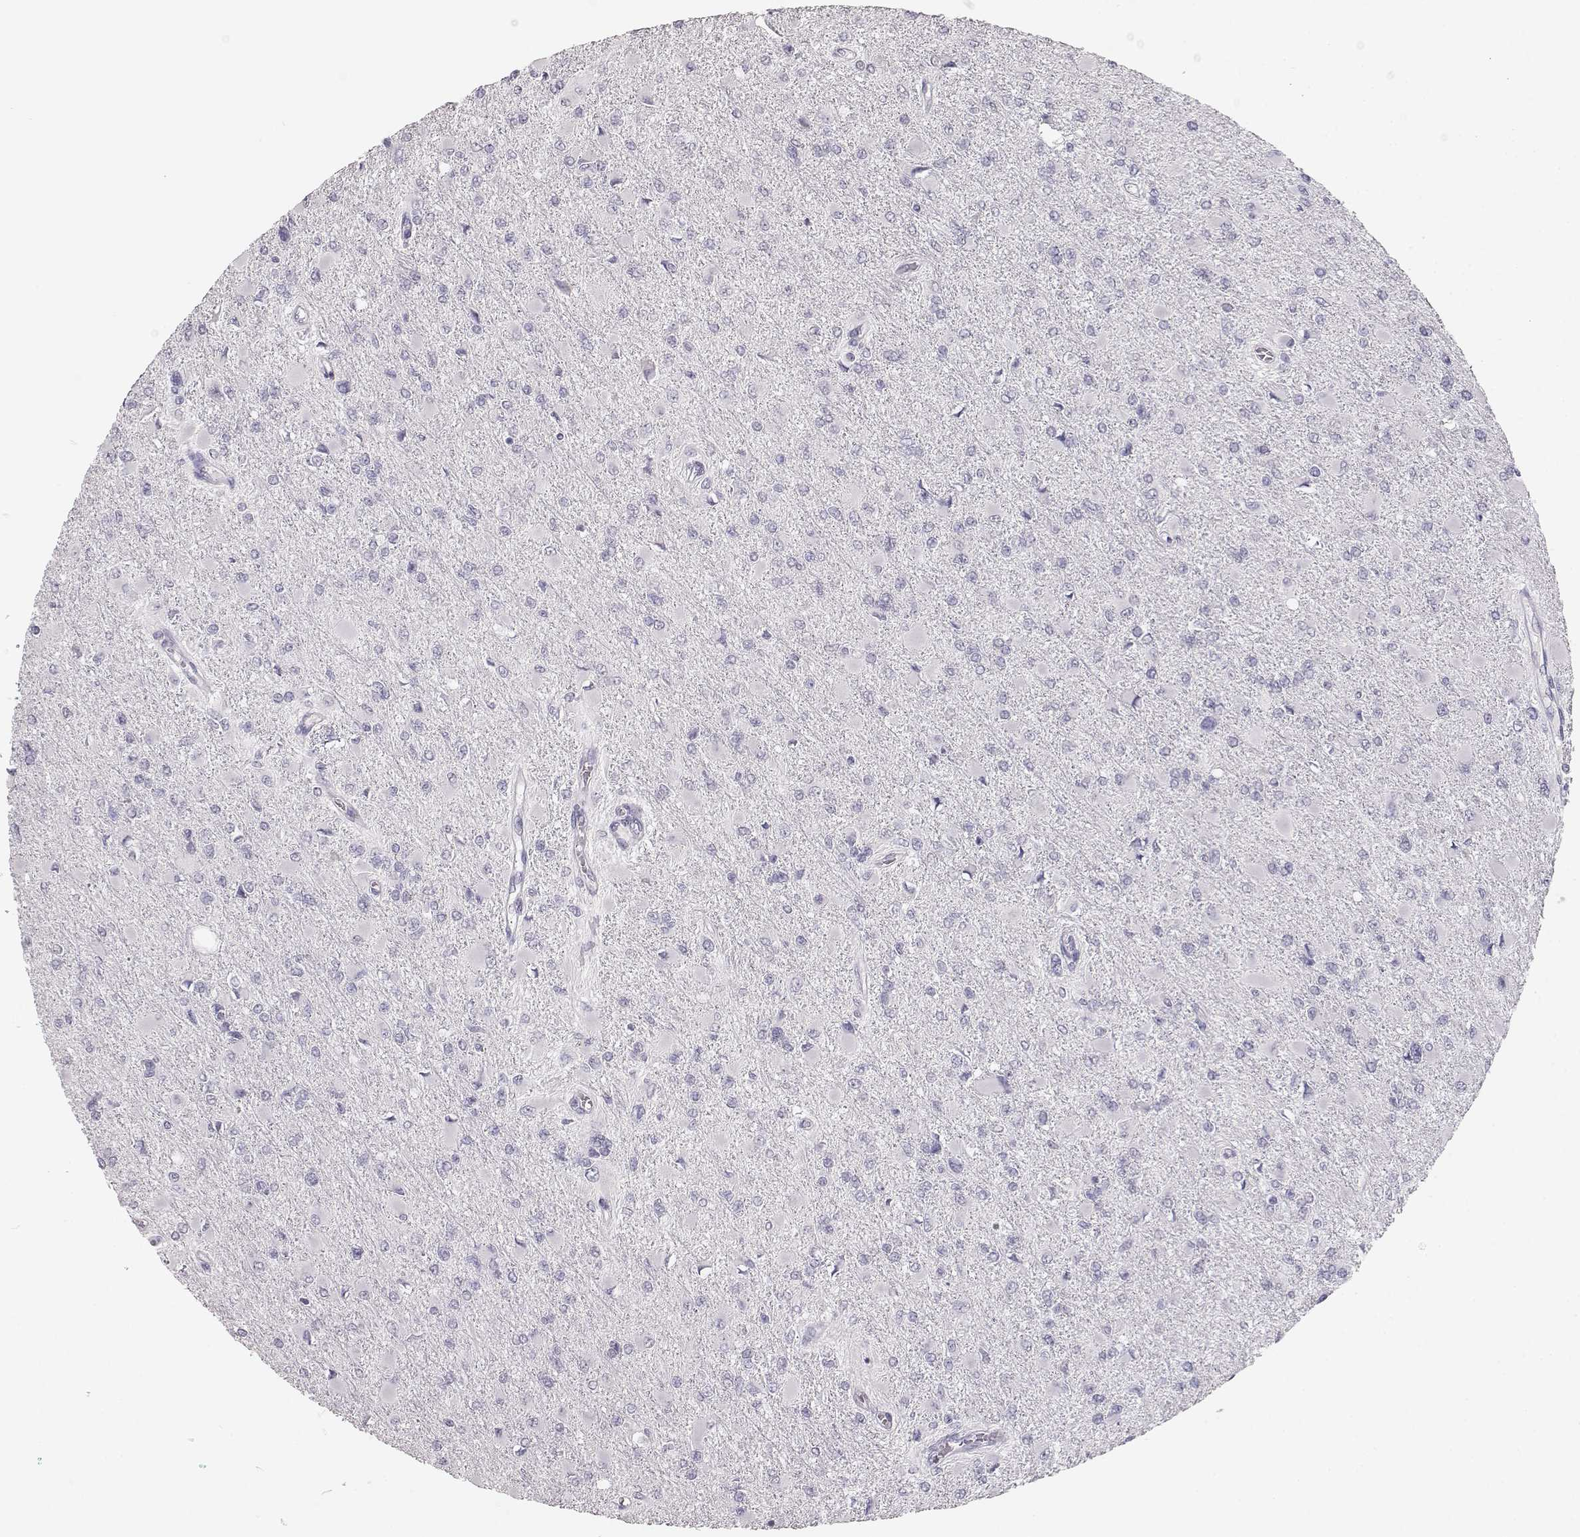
{"staining": {"intensity": "negative", "quantity": "none", "location": "none"}, "tissue": "glioma", "cell_type": "Tumor cells", "image_type": "cancer", "snomed": [{"axis": "morphology", "description": "Glioma, malignant, High grade"}, {"axis": "topography", "description": "Cerebral cortex"}], "caption": "An immunohistochemistry (IHC) micrograph of high-grade glioma (malignant) is shown. There is no staining in tumor cells of high-grade glioma (malignant).", "gene": "TKTL1", "patient": {"sex": "female", "age": 36}}